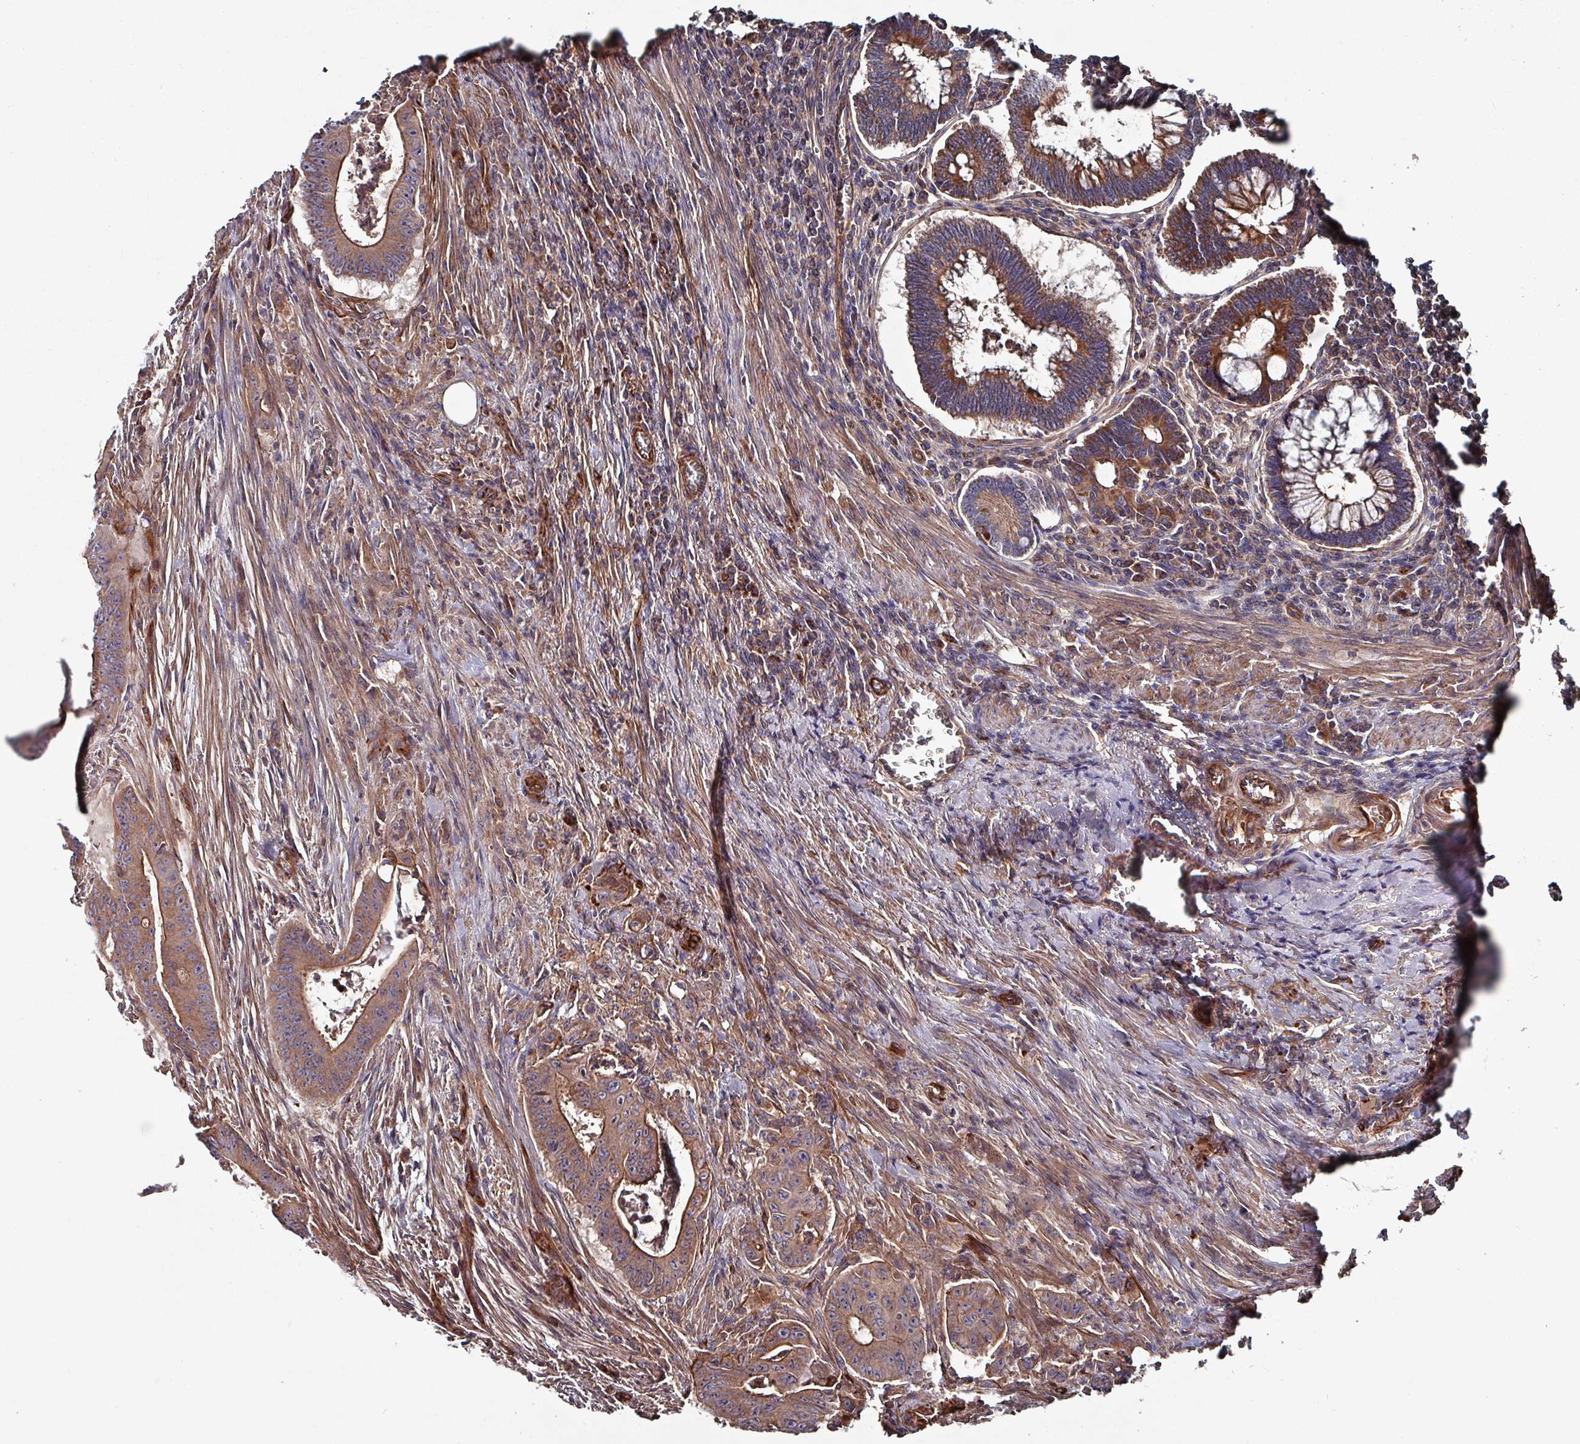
{"staining": {"intensity": "moderate", "quantity": ">75%", "location": "cytoplasmic/membranous"}, "tissue": "colorectal cancer", "cell_type": "Tumor cells", "image_type": "cancer", "snomed": [{"axis": "morphology", "description": "Adenocarcinoma, NOS"}, {"axis": "topography", "description": "Rectum"}], "caption": "Immunohistochemical staining of colorectal cancer shows medium levels of moderate cytoplasmic/membranous protein expression in approximately >75% of tumor cells.", "gene": "ANO10", "patient": {"sex": "female", "age": 75}}